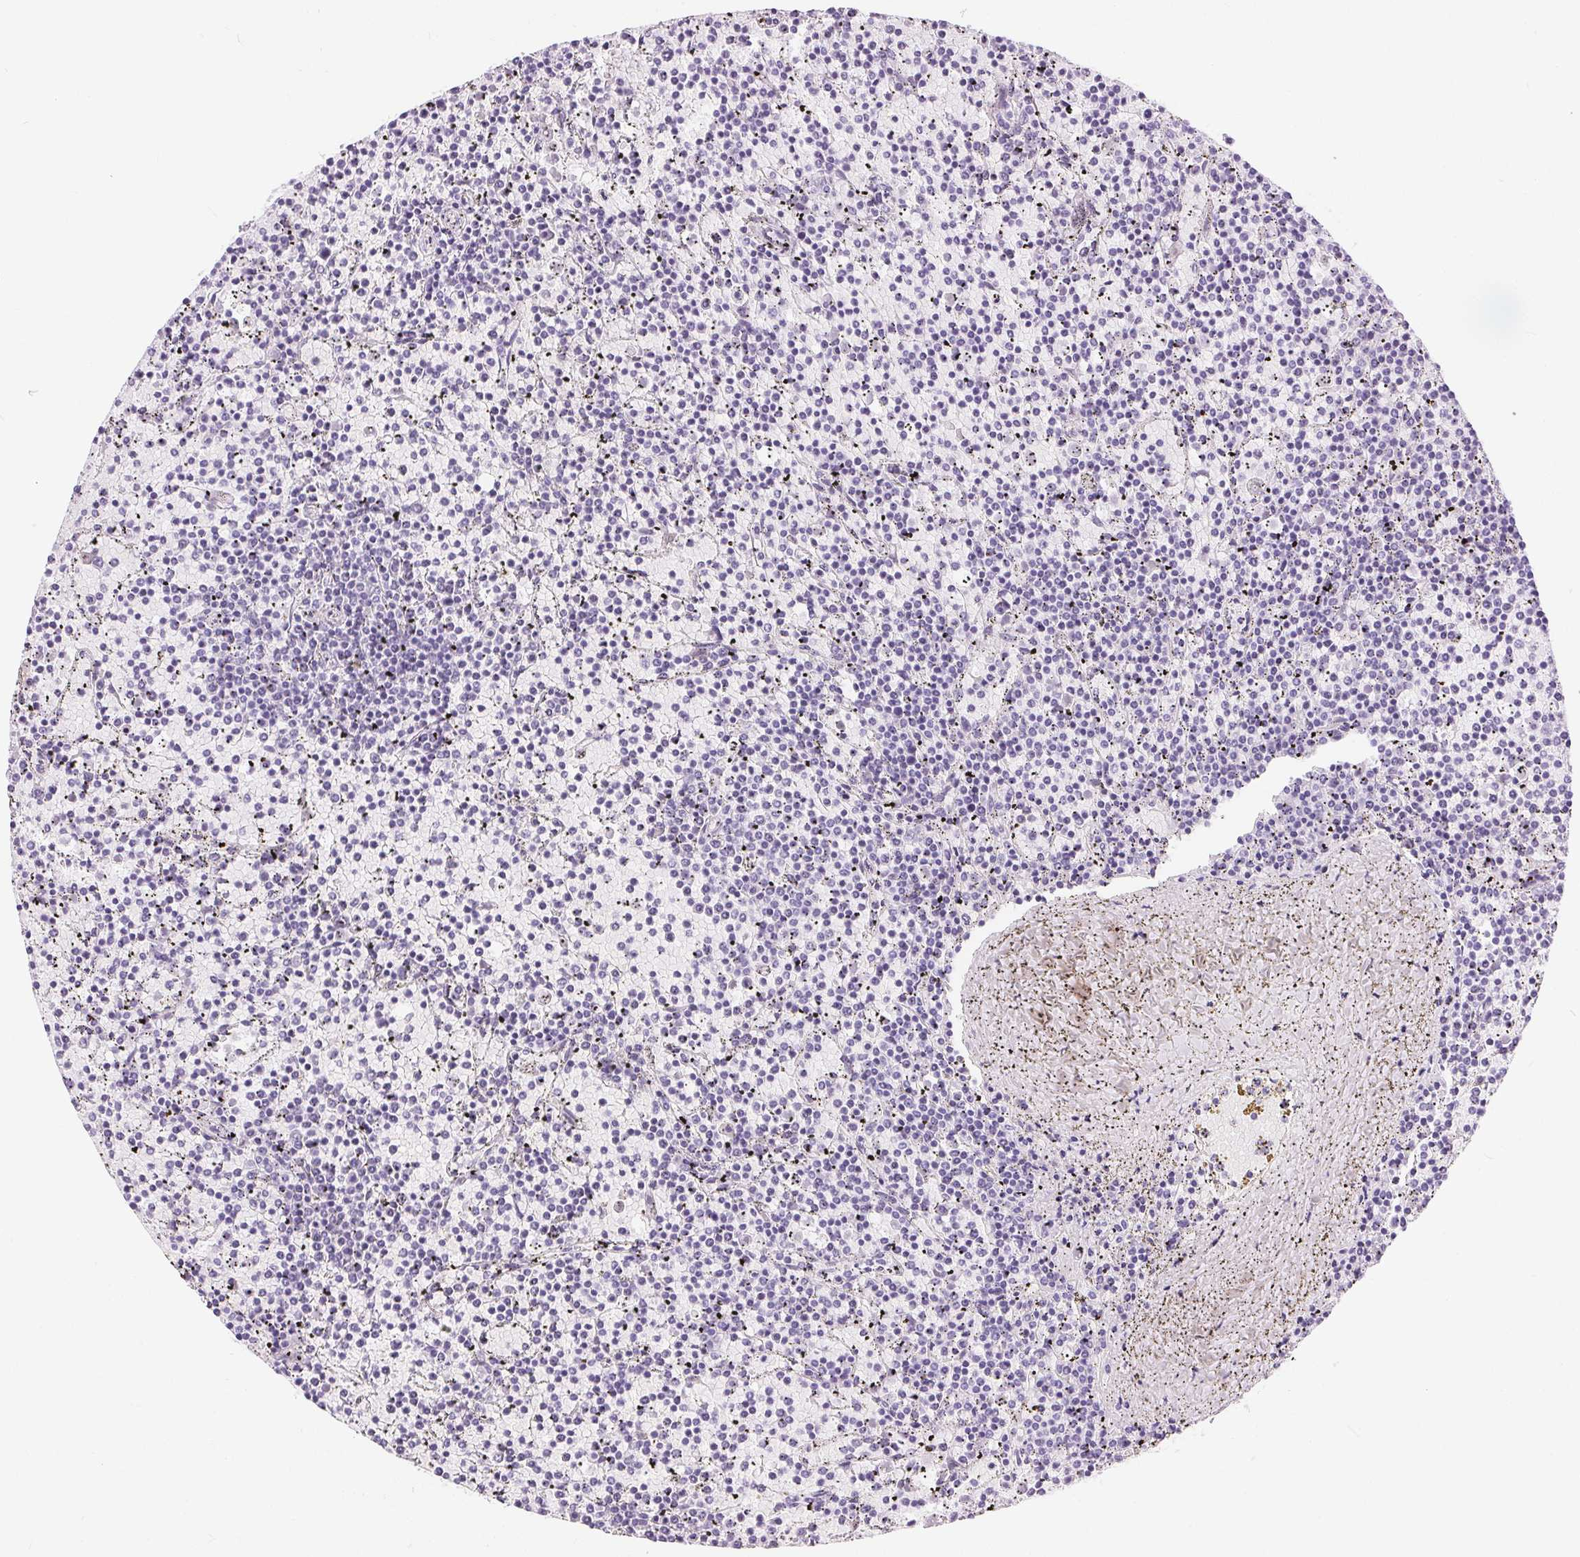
{"staining": {"intensity": "negative", "quantity": "none", "location": "none"}, "tissue": "lymphoma", "cell_type": "Tumor cells", "image_type": "cancer", "snomed": [{"axis": "morphology", "description": "Malignant lymphoma, non-Hodgkin's type, Low grade"}, {"axis": "topography", "description": "Spleen"}], "caption": "There is no significant expression in tumor cells of low-grade malignant lymphoma, non-Hodgkin's type.", "gene": "XDH", "patient": {"sex": "female", "age": 77}}